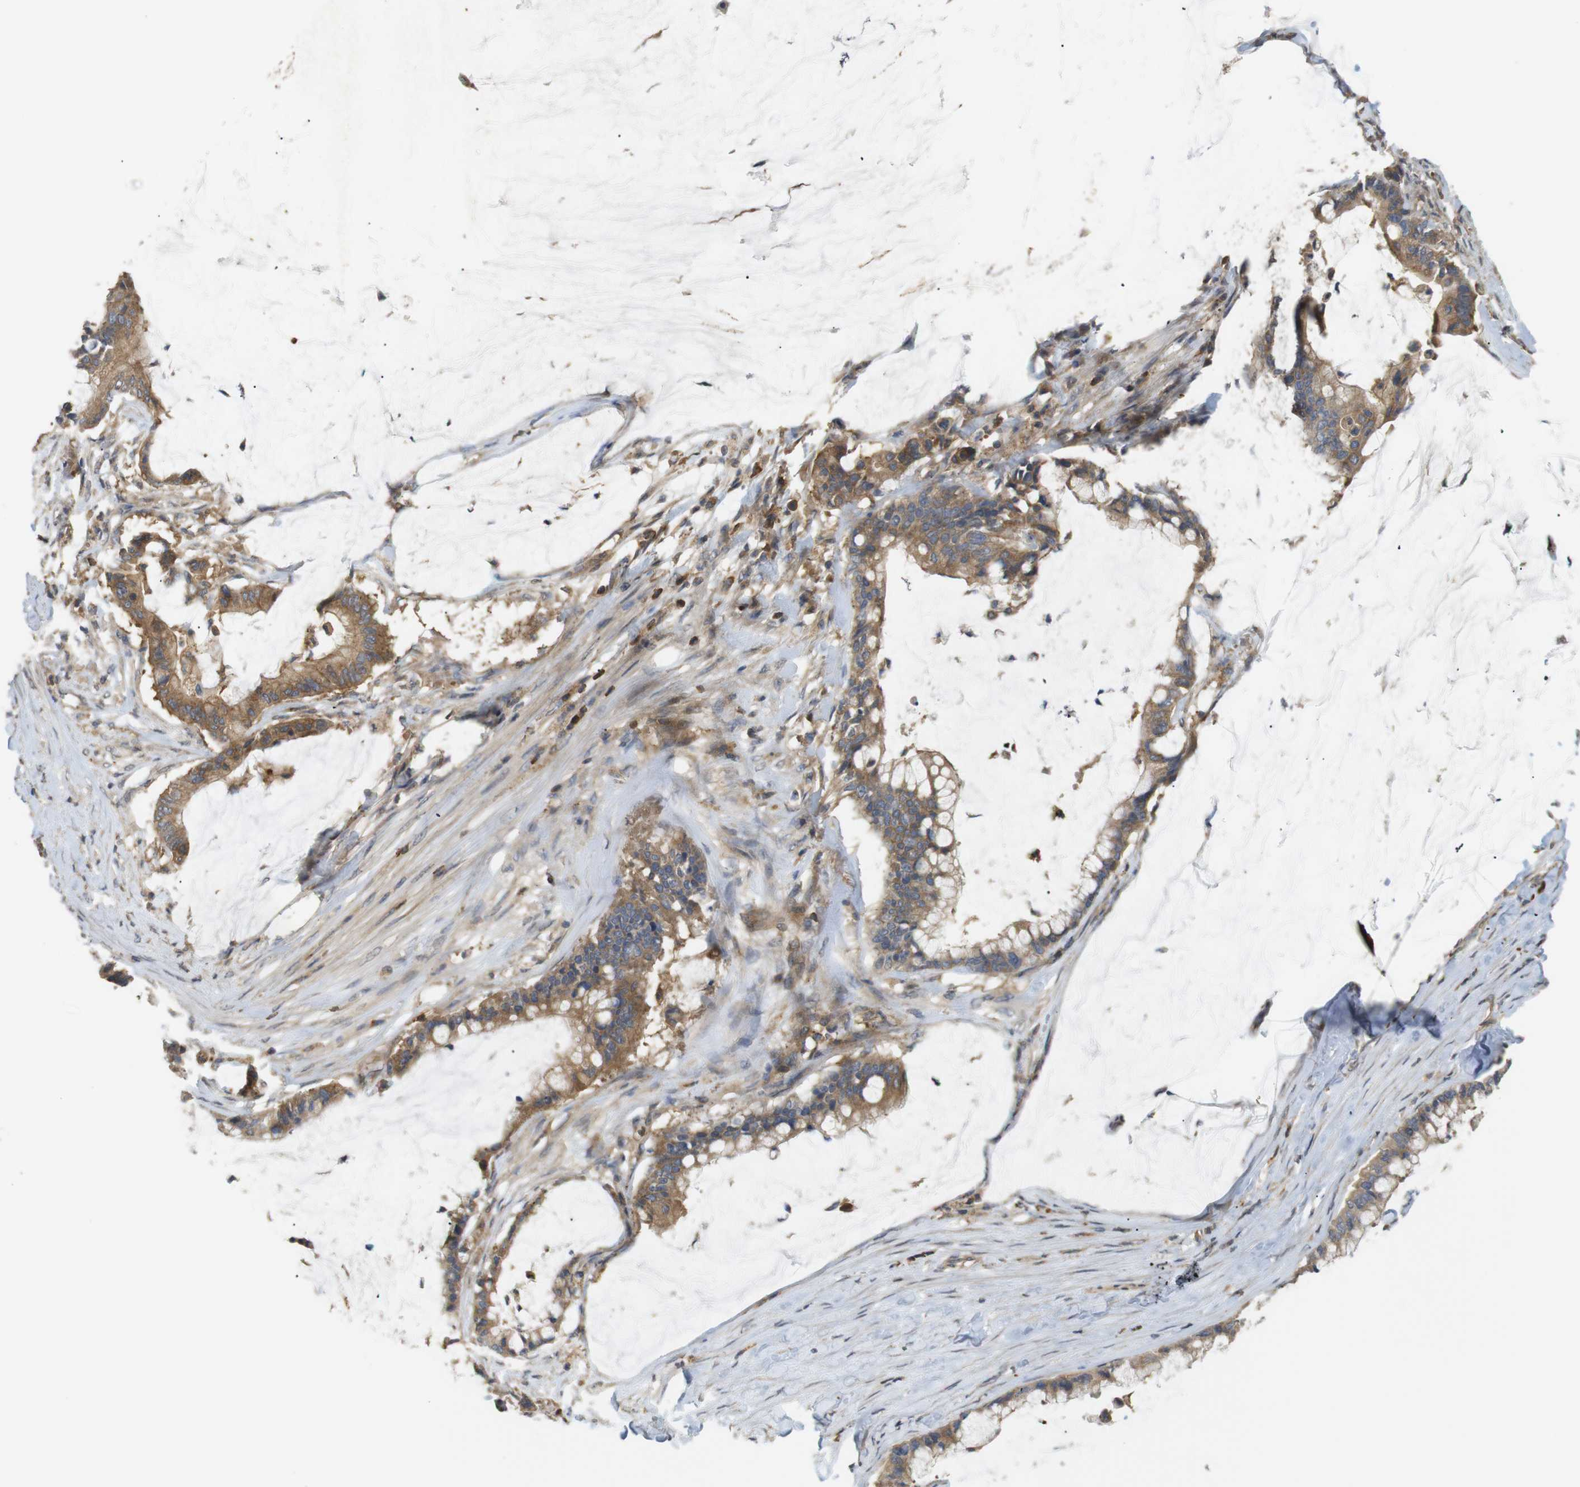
{"staining": {"intensity": "moderate", "quantity": ">75%", "location": "cytoplasmic/membranous"}, "tissue": "pancreatic cancer", "cell_type": "Tumor cells", "image_type": "cancer", "snomed": [{"axis": "morphology", "description": "Adenocarcinoma, NOS"}, {"axis": "topography", "description": "Pancreas"}], "caption": "Immunohistochemistry (IHC) staining of pancreatic cancer (adenocarcinoma), which demonstrates medium levels of moderate cytoplasmic/membranous staining in about >75% of tumor cells indicating moderate cytoplasmic/membranous protein positivity. The staining was performed using DAB (3,3'-diaminobenzidine) (brown) for protein detection and nuclei were counterstained in hematoxylin (blue).", "gene": "KSR1", "patient": {"sex": "male", "age": 41}}